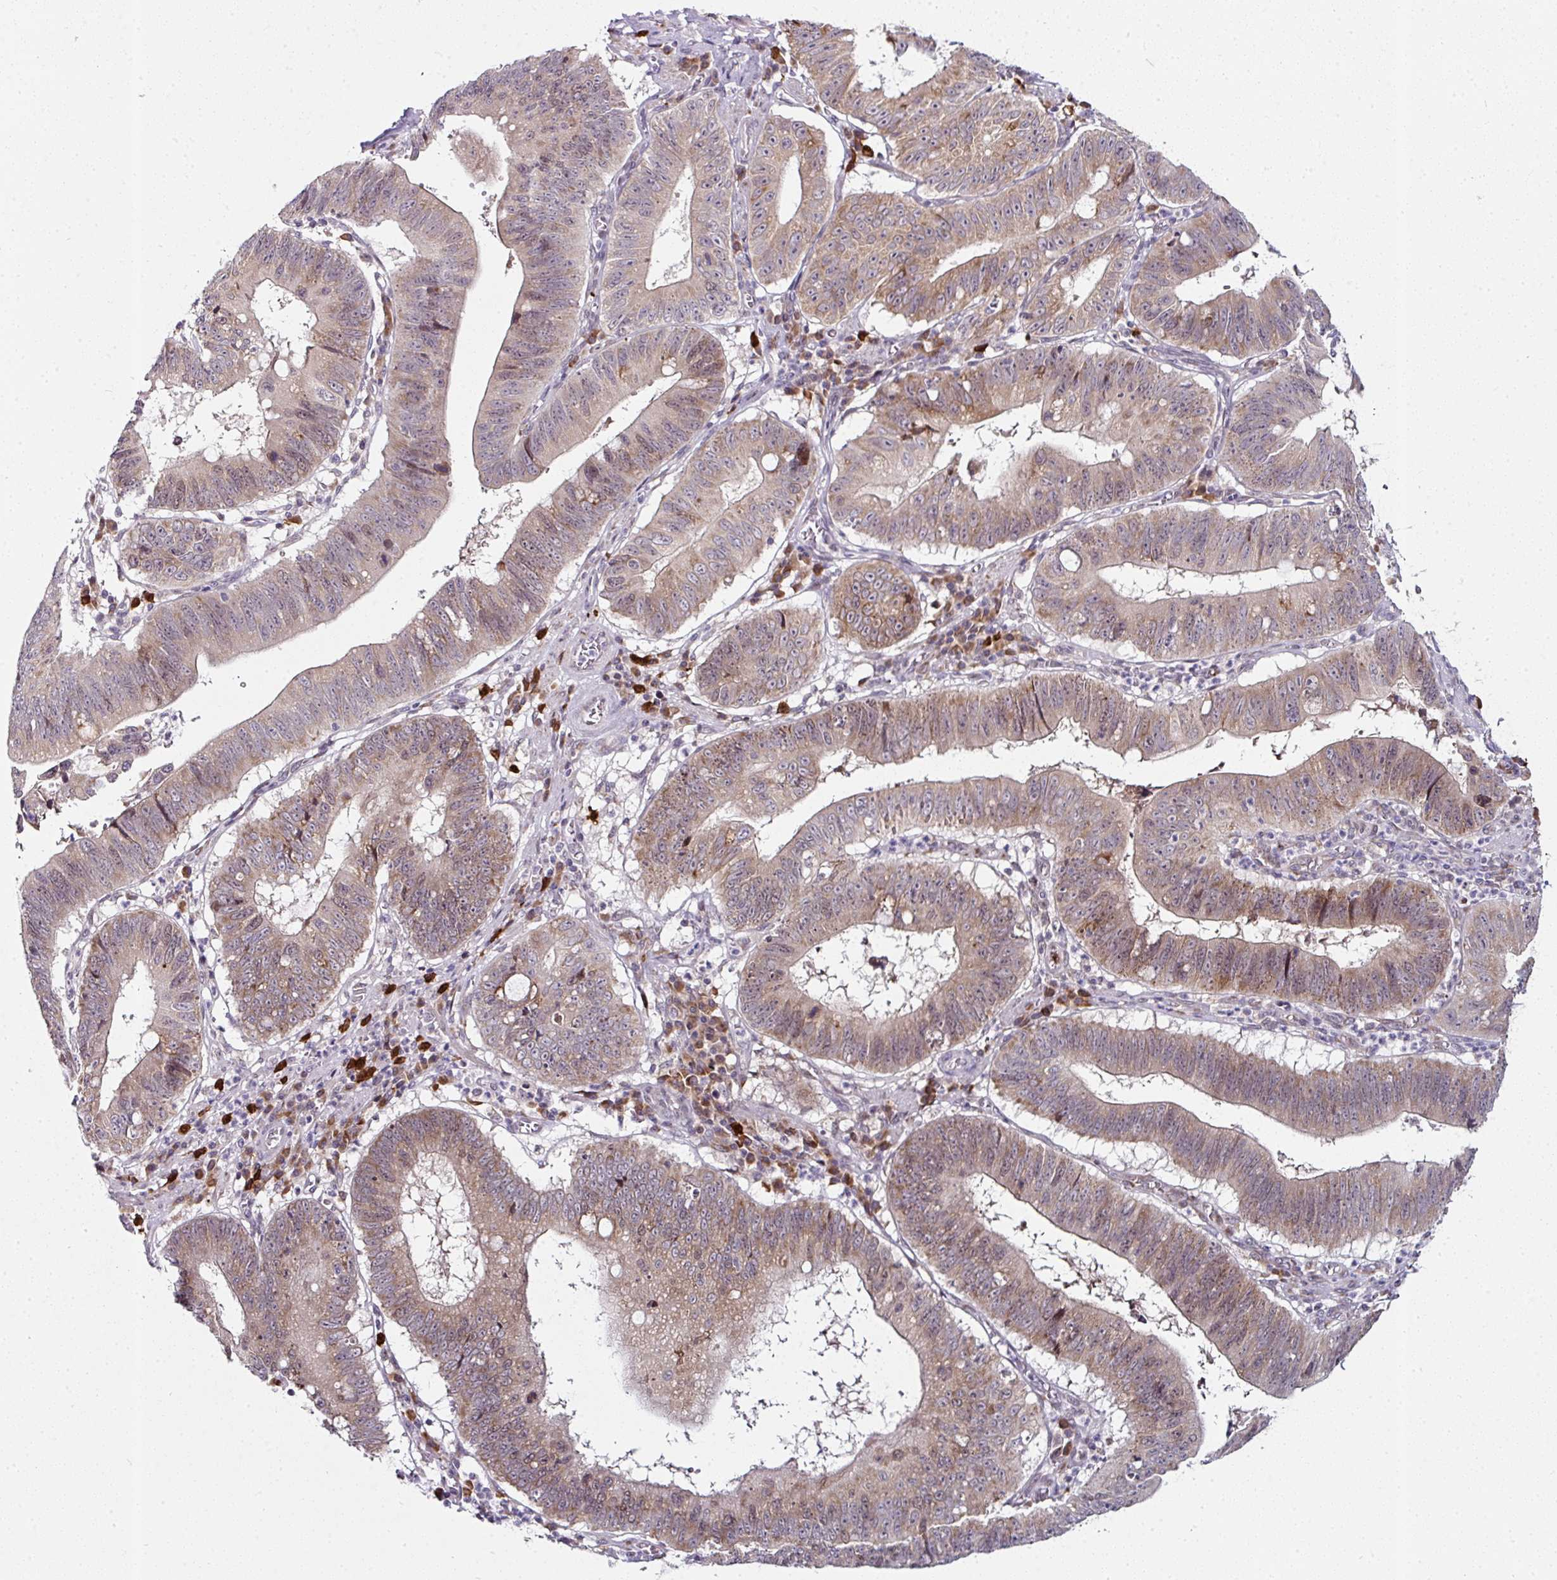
{"staining": {"intensity": "moderate", "quantity": ">75%", "location": "cytoplasmic/membranous"}, "tissue": "stomach cancer", "cell_type": "Tumor cells", "image_type": "cancer", "snomed": [{"axis": "morphology", "description": "Adenocarcinoma, NOS"}, {"axis": "topography", "description": "Stomach"}], "caption": "An image of stomach cancer (adenocarcinoma) stained for a protein demonstrates moderate cytoplasmic/membranous brown staining in tumor cells.", "gene": "APOLD1", "patient": {"sex": "male", "age": 59}}